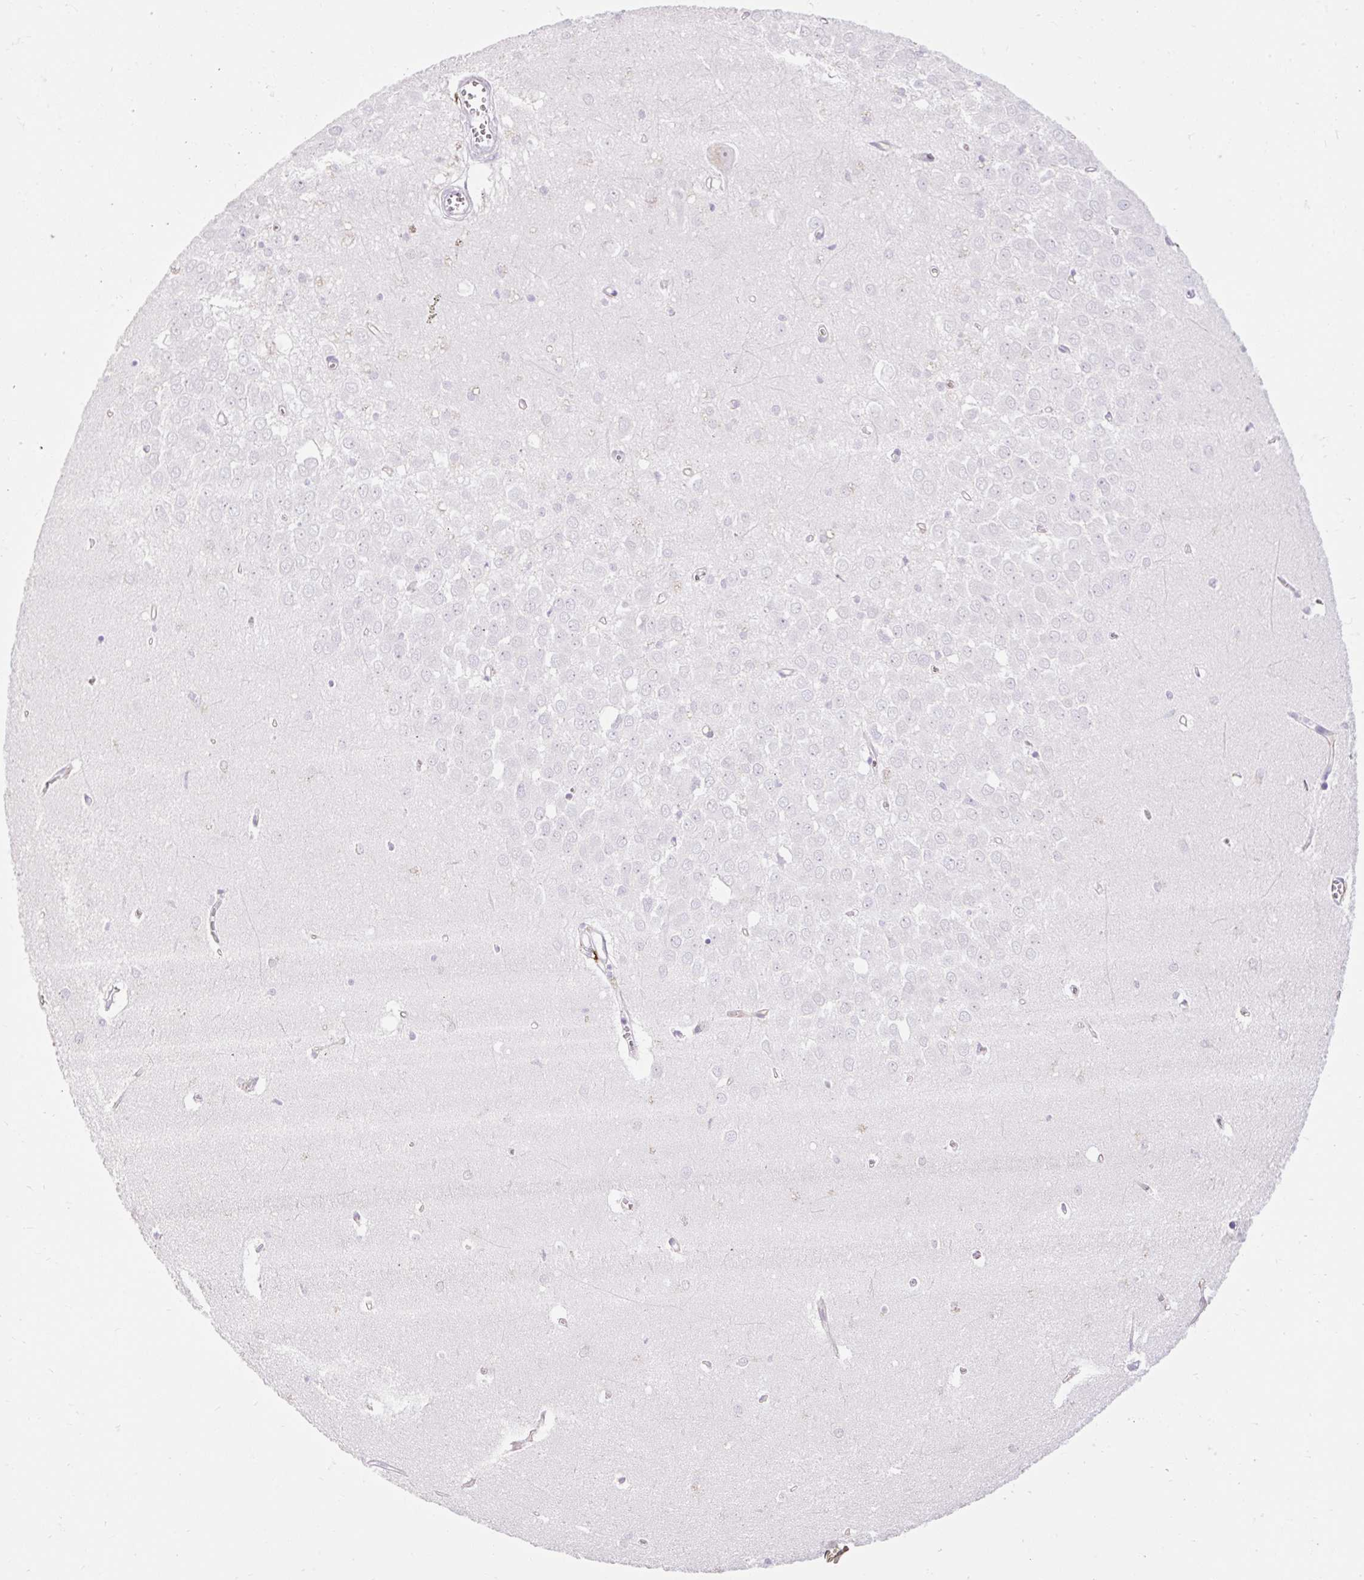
{"staining": {"intensity": "negative", "quantity": "none", "location": "none"}, "tissue": "hippocampus", "cell_type": "Glial cells", "image_type": "normal", "snomed": [{"axis": "morphology", "description": "Normal tissue, NOS"}, {"axis": "topography", "description": "Hippocampus"}], "caption": "High magnification brightfield microscopy of normal hippocampus stained with DAB (brown) and counterstained with hematoxylin (blue): glial cells show no significant staining. (Stains: DAB (3,3'-diaminobenzidine) immunohistochemistry with hematoxylin counter stain, Microscopy: brightfield microscopy at high magnification).", "gene": "SIGLEC1", "patient": {"sex": "female", "age": 64}}